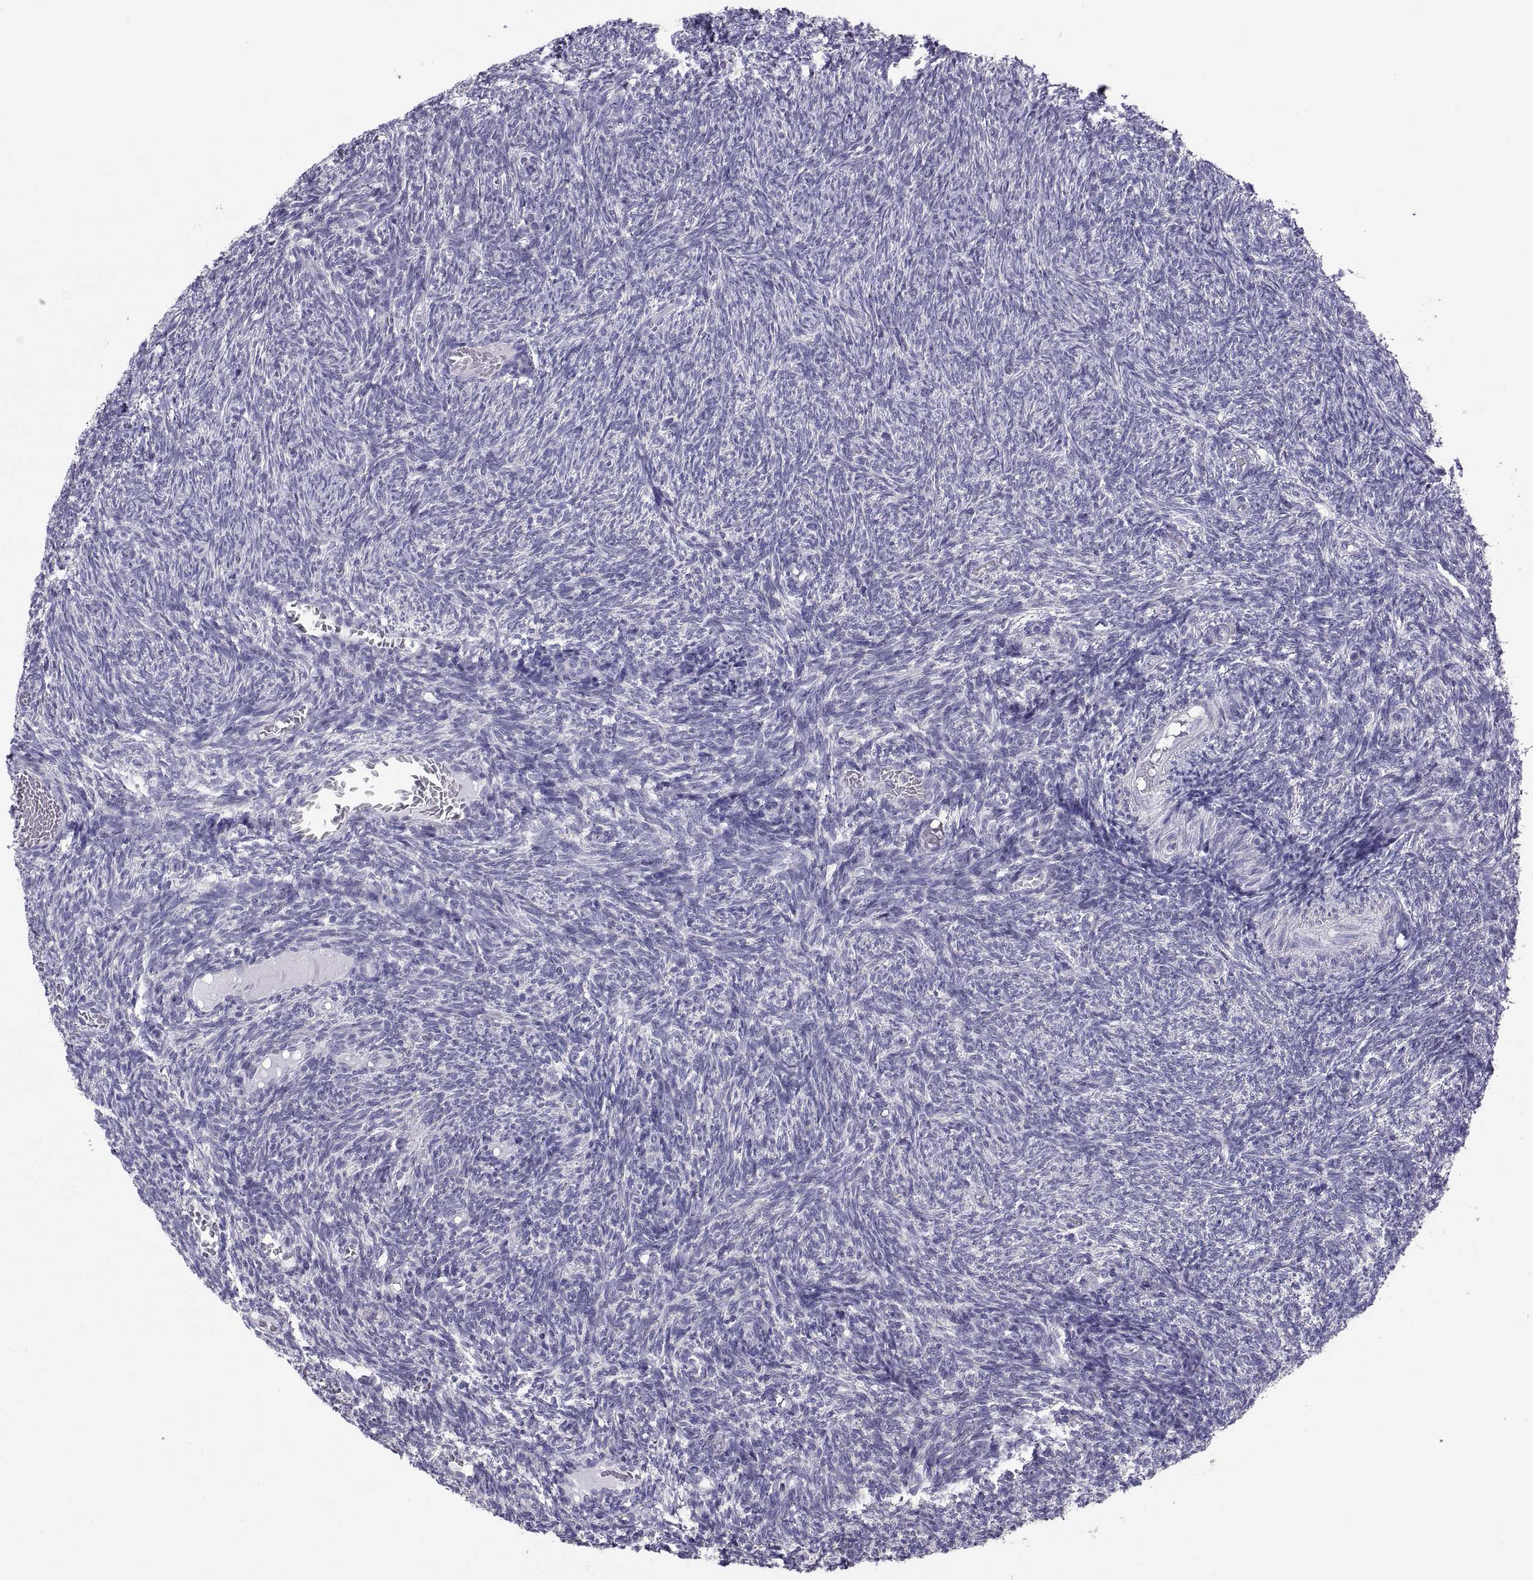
{"staining": {"intensity": "negative", "quantity": "none", "location": "none"}, "tissue": "ovary", "cell_type": "Follicle cells", "image_type": "normal", "snomed": [{"axis": "morphology", "description": "Normal tissue, NOS"}, {"axis": "topography", "description": "Ovary"}], "caption": "DAB (3,3'-diaminobenzidine) immunohistochemical staining of normal human ovary displays no significant expression in follicle cells. (DAB (3,3'-diaminobenzidine) immunohistochemistry (IHC) visualized using brightfield microscopy, high magnification).", "gene": "TNNC1", "patient": {"sex": "female", "age": 39}}